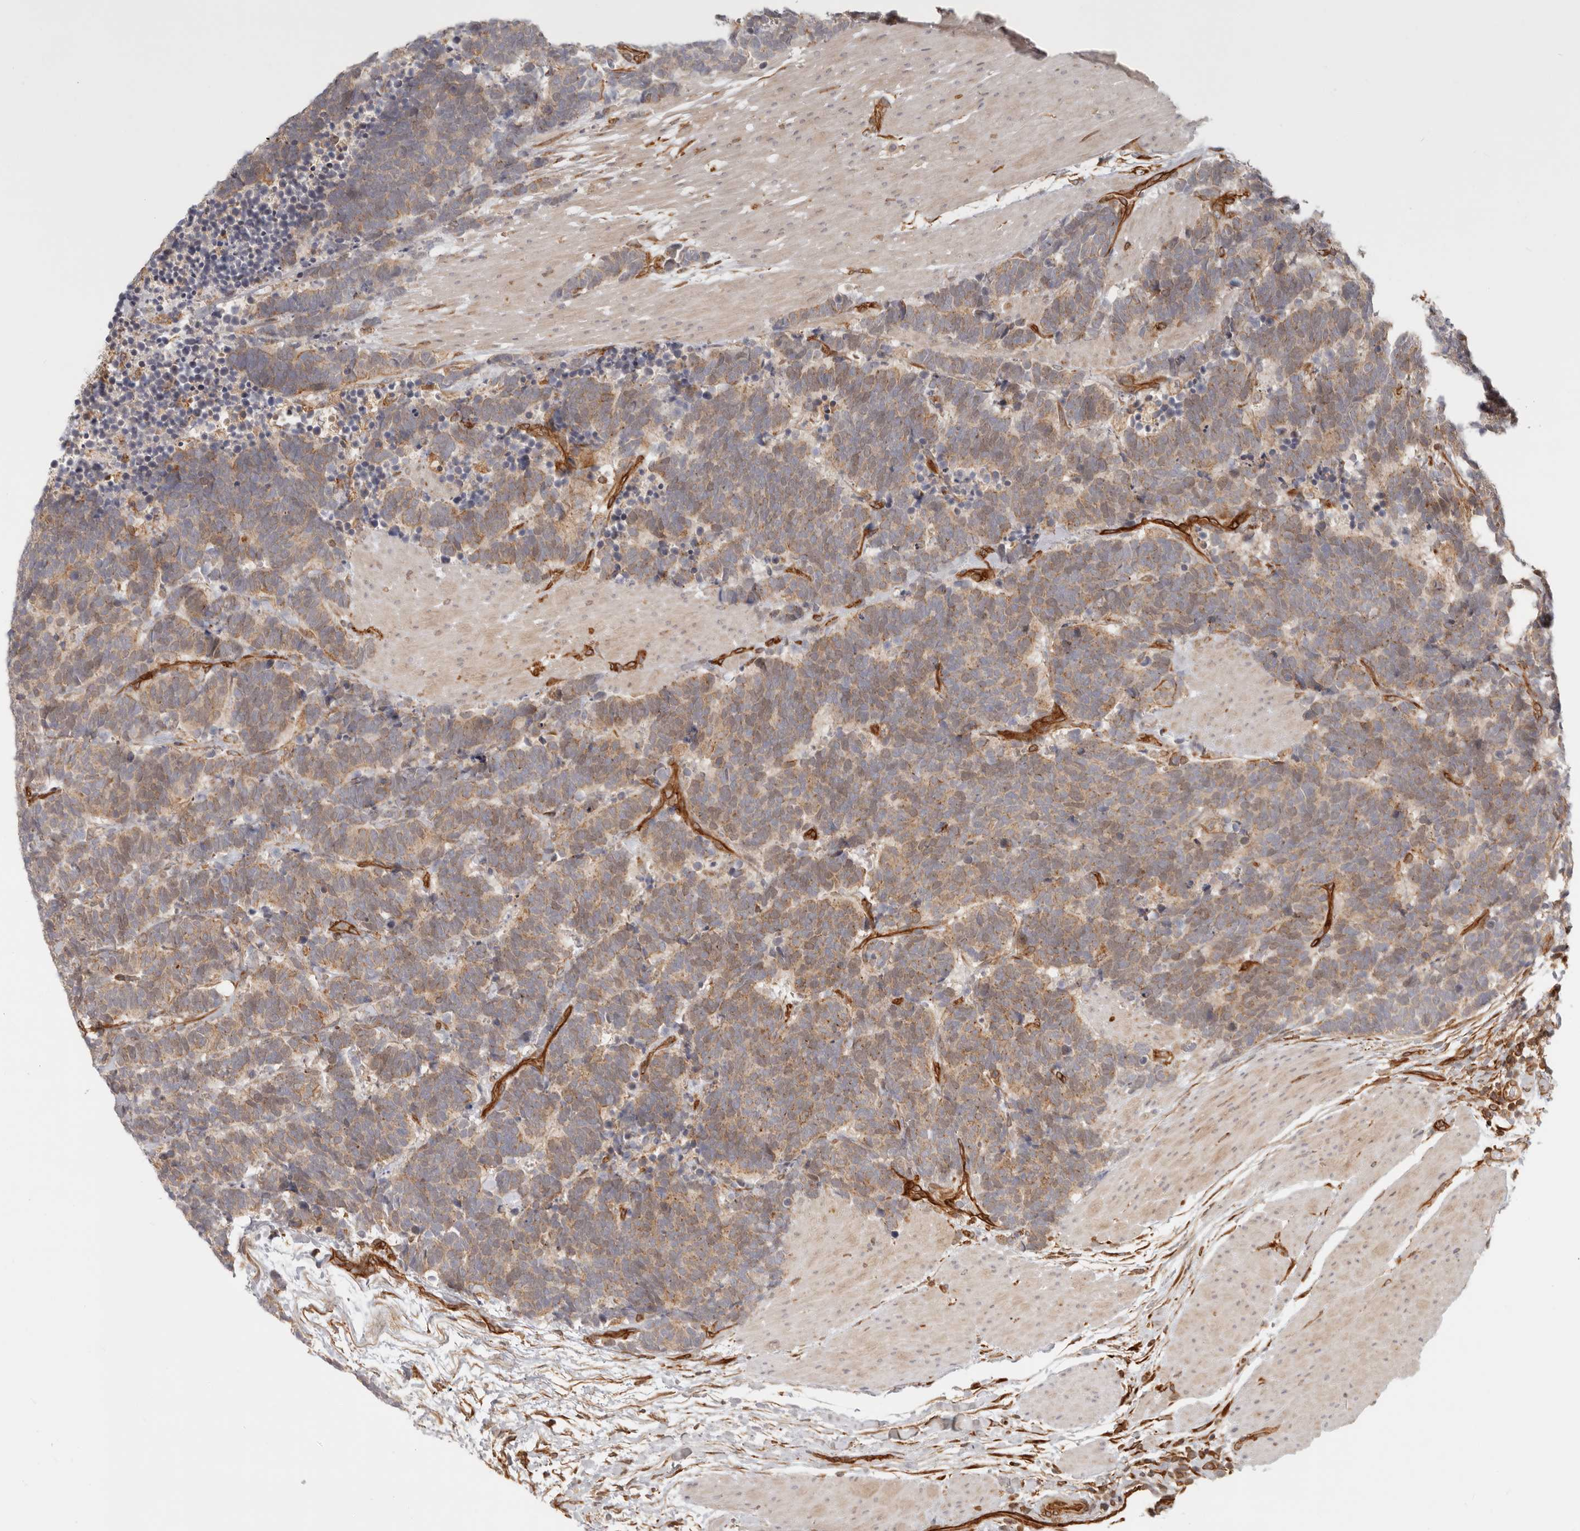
{"staining": {"intensity": "weak", "quantity": ">75%", "location": "cytoplasmic/membranous"}, "tissue": "carcinoid", "cell_type": "Tumor cells", "image_type": "cancer", "snomed": [{"axis": "morphology", "description": "Carcinoma, NOS"}, {"axis": "morphology", "description": "Carcinoid, malignant, NOS"}, {"axis": "topography", "description": "Urinary bladder"}], "caption": "A micrograph showing weak cytoplasmic/membranous positivity in about >75% of tumor cells in carcinoma, as visualized by brown immunohistochemical staining.", "gene": "UFSP1", "patient": {"sex": "male", "age": 57}}